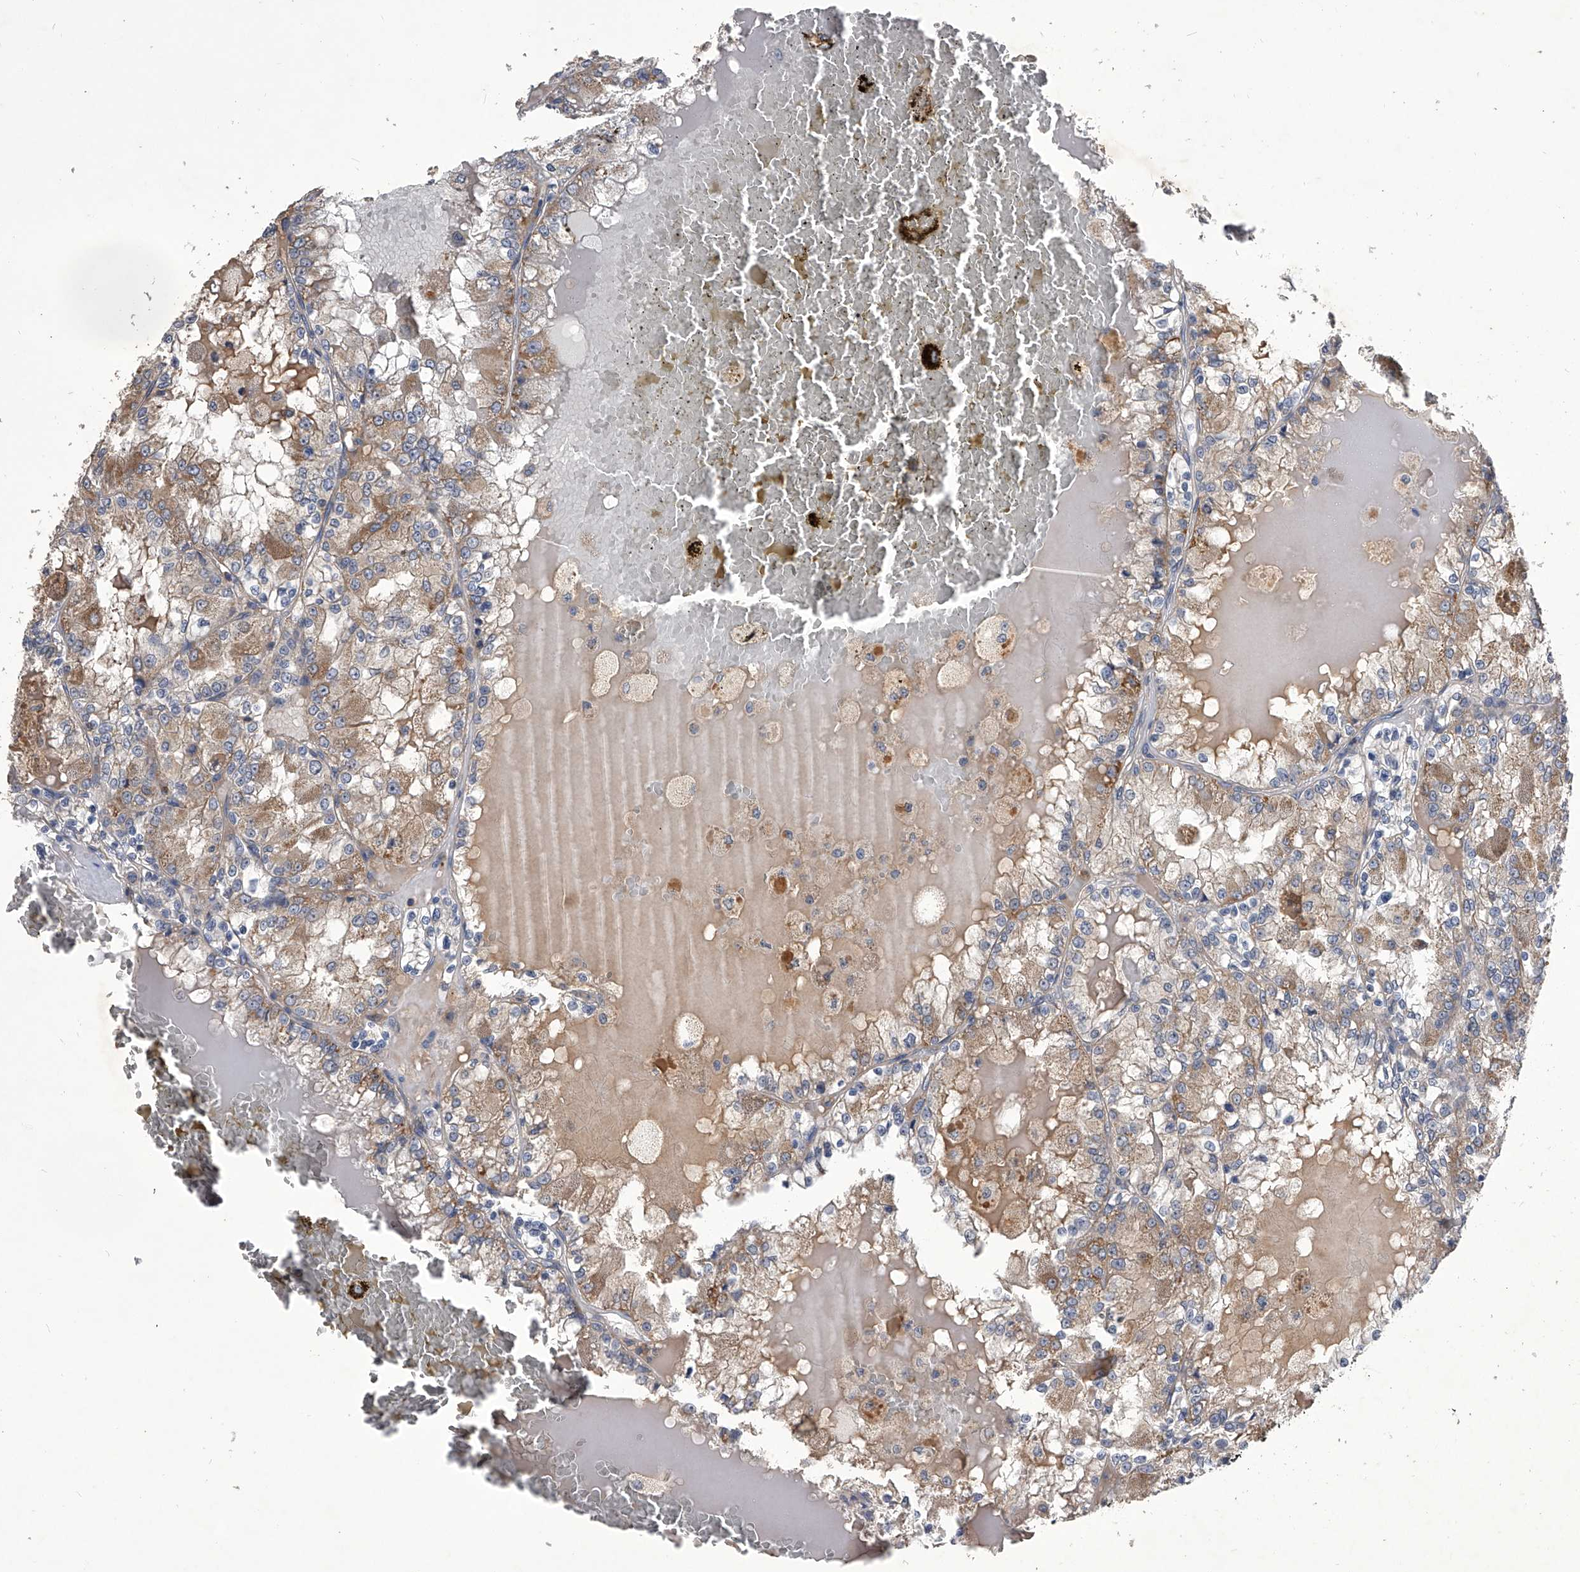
{"staining": {"intensity": "weak", "quantity": "25%-75%", "location": "cytoplasmic/membranous"}, "tissue": "renal cancer", "cell_type": "Tumor cells", "image_type": "cancer", "snomed": [{"axis": "morphology", "description": "Adenocarcinoma, NOS"}, {"axis": "topography", "description": "Kidney"}], "caption": "A photomicrograph showing weak cytoplasmic/membranous staining in about 25%-75% of tumor cells in renal cancer, as visualized by brown immunohistochemical staining.", "gene": "NRP1", "patient": {"sex": "female", "age": 56}}